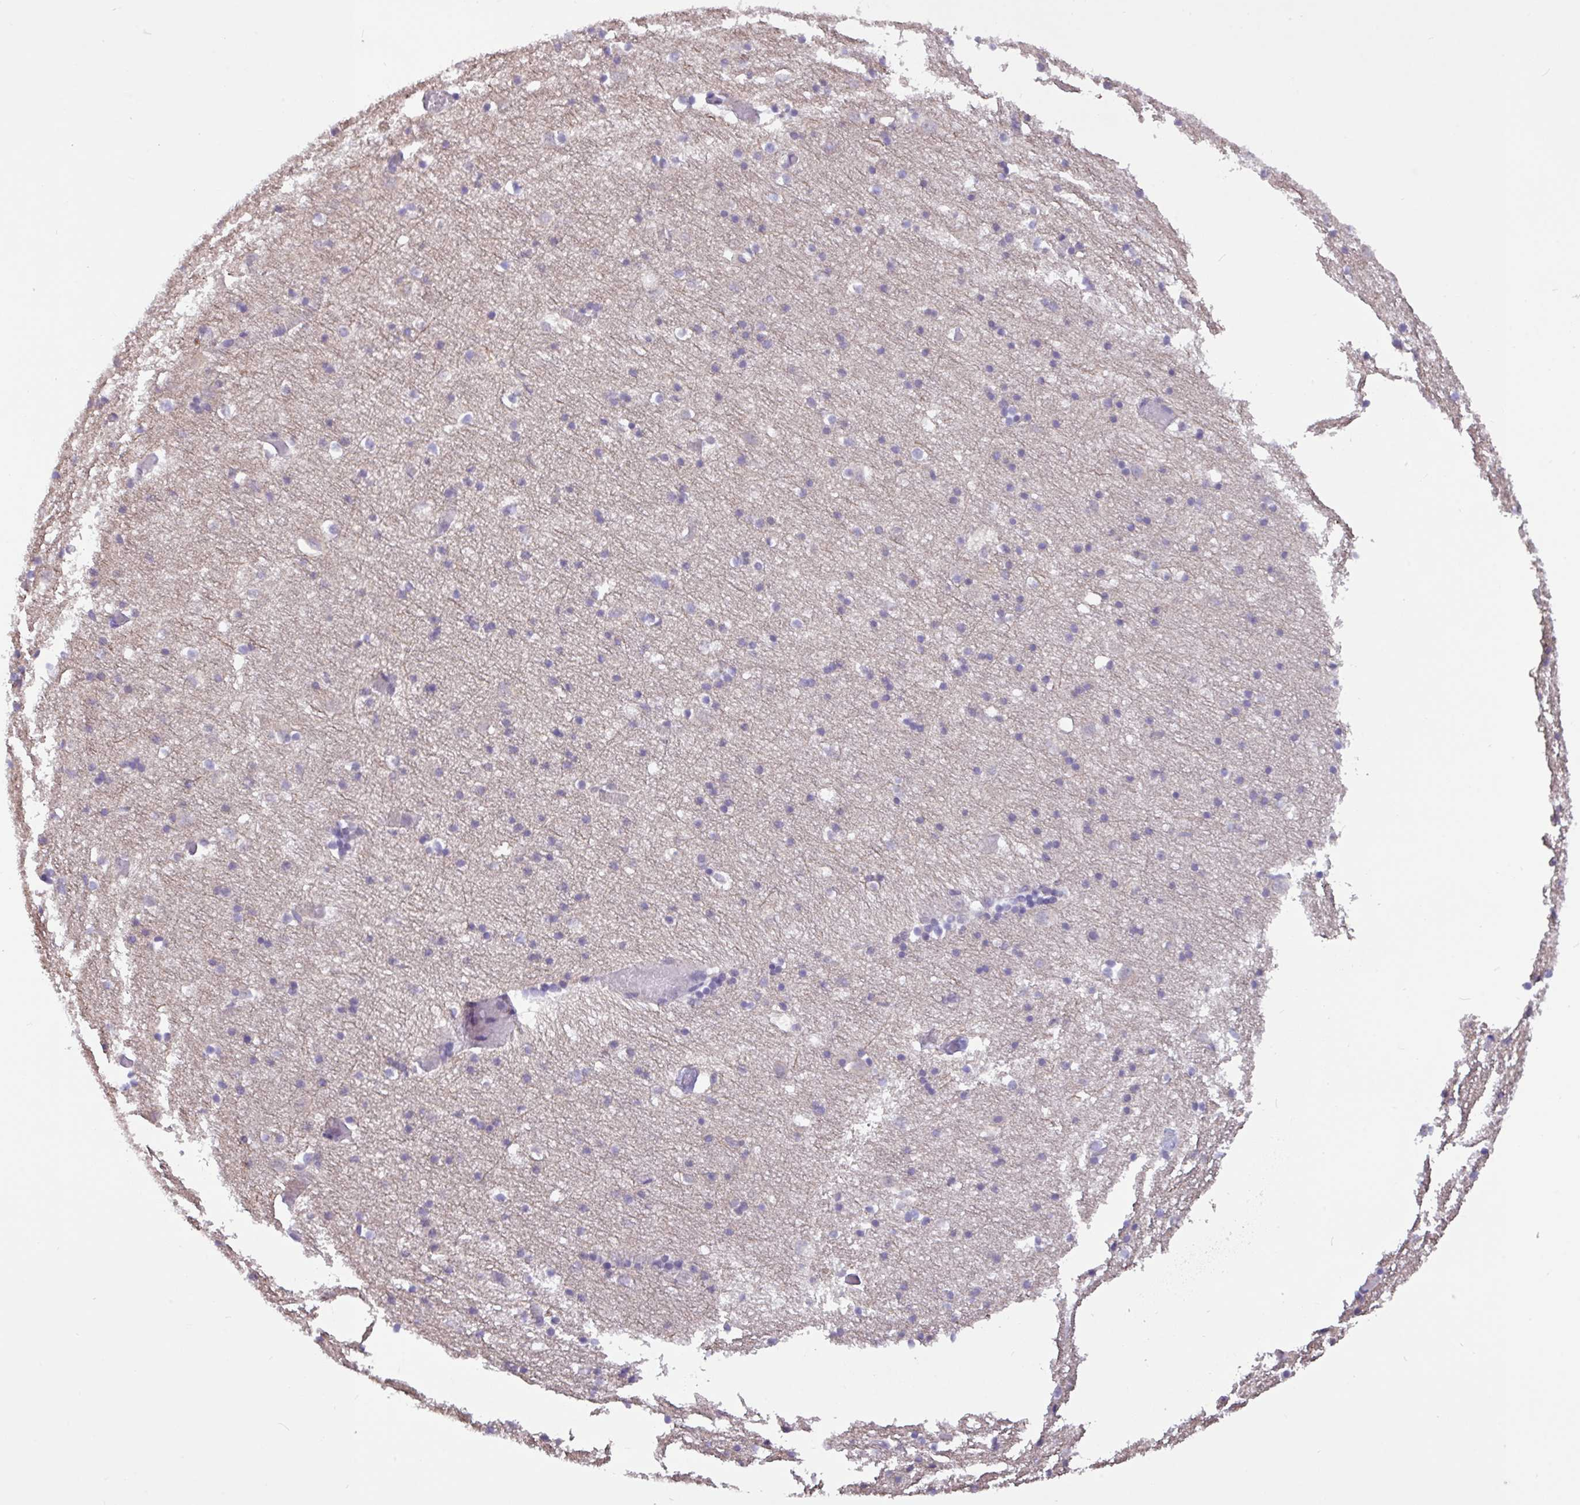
{"staining": {"intensity": "negative", "quantity": "none", "location": "none"}, "tissue": "cerebral cortex", "cell_type": "Endothelial cells", "image_type": "normal", "snomed": [{"axis": "morphology", "description": "Normal tissue, NOS"}, {"axis": "topography", "description": "Cerebral cortex"}], "caption": "Immunohistochemical staining of unremarkable cerebral cortex shows no significant positivity in endothelial cells.", "gene": "PAX8", "patient": {"sex": "male", "age": 70}}